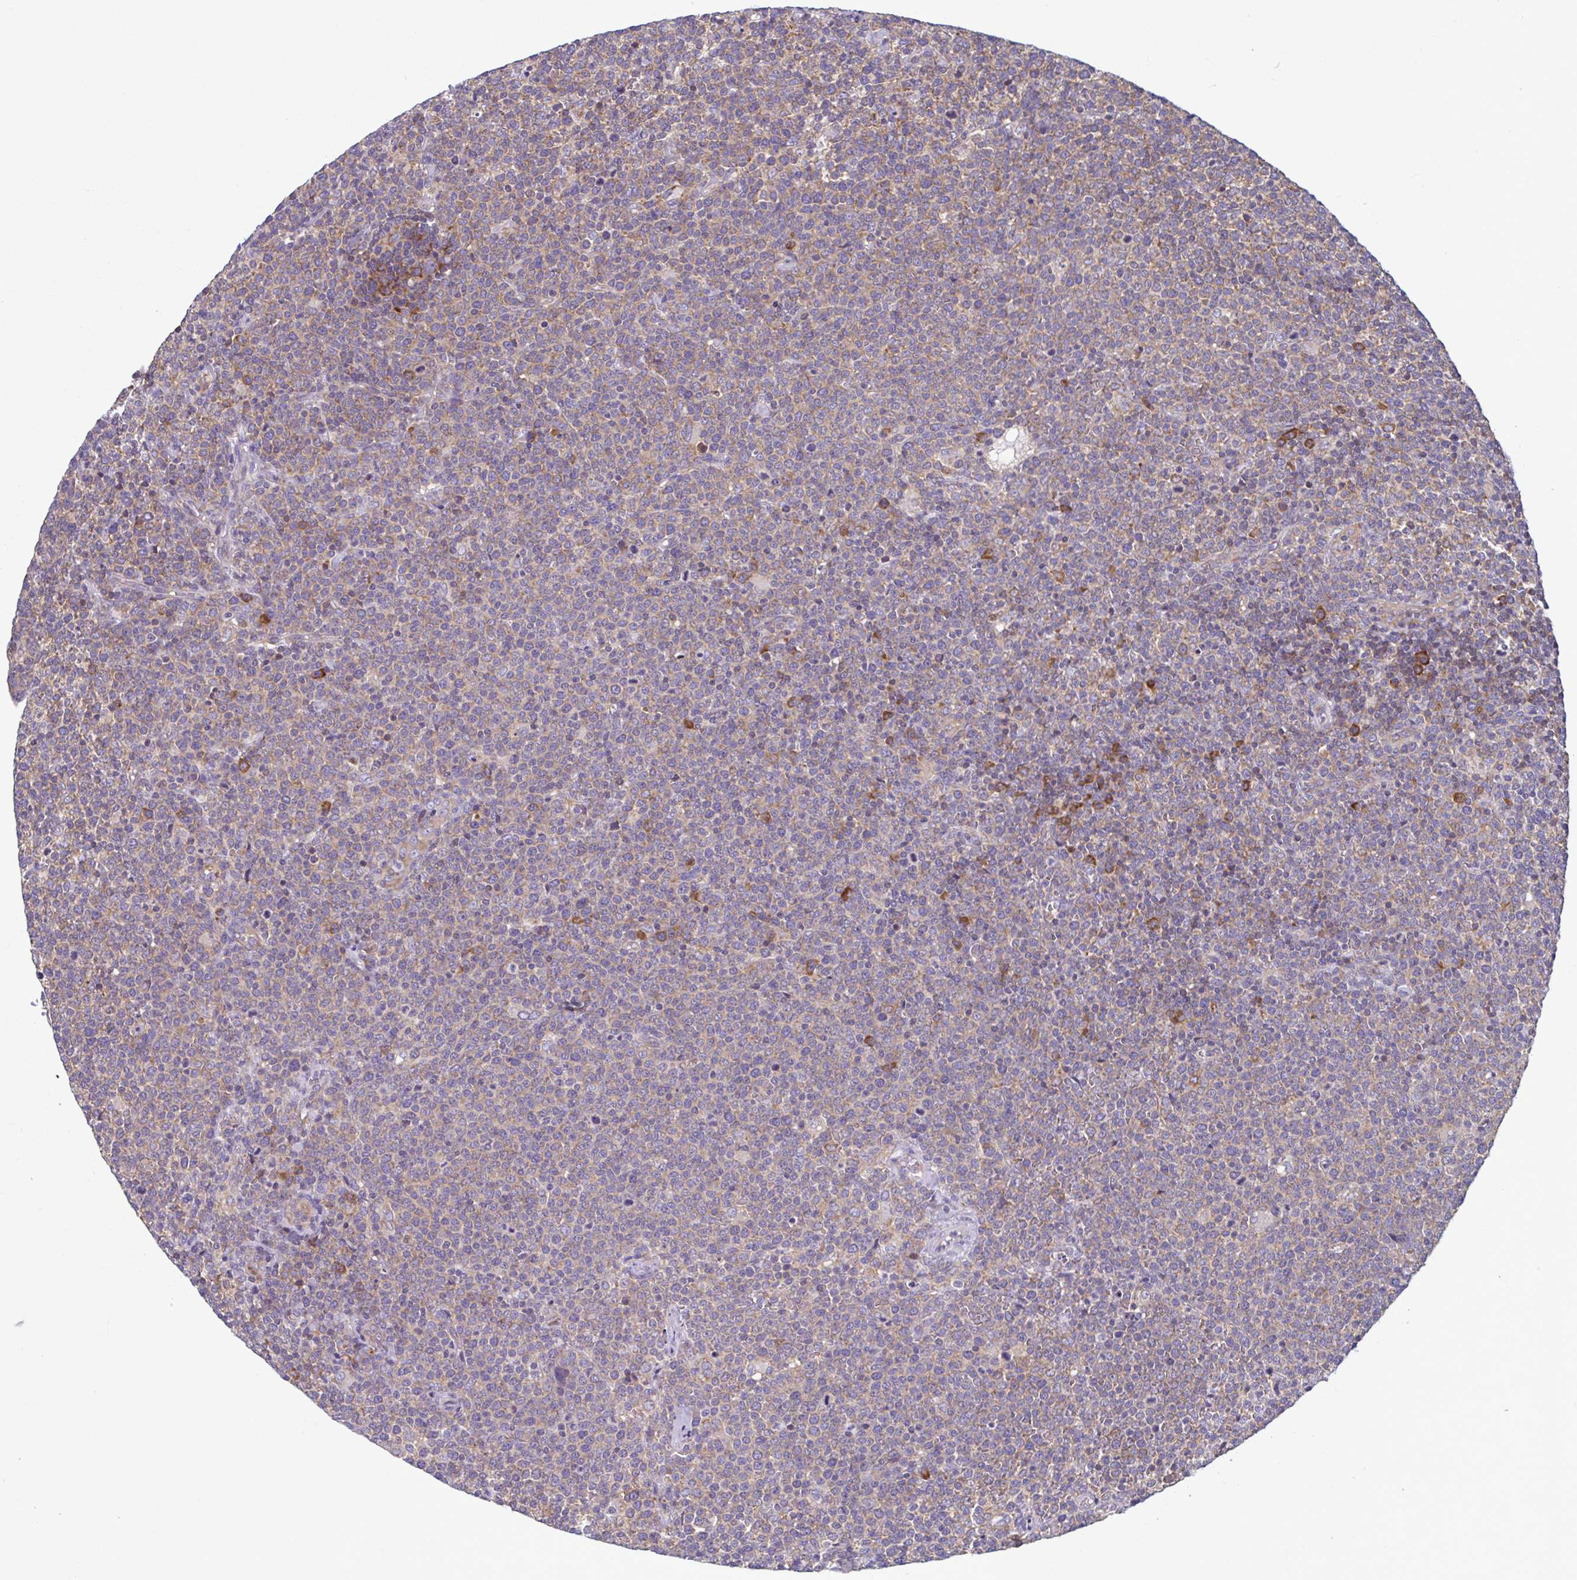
{"staining": {"intensity": "weak", "quantity": "<25%", "location": "cytoplasmic/membranous"}, "tissue": "lymphoma", "cell_type": "Tumor cells", "image_type": "cancer", "snomed": [{"axis": "morphology", "description": "Malignant lymphoma, non-Hodgkin's type, High grade"}, {"axis": "topography", "description": "Lymph node"}], "caption": "IHC histopathology image of human lymphoma stained for a protein (brown), which shows no expression in tumor cells. (DAB (3,3'-diaminobenzidine) immunohistochemistry (IHC) with hematoxylin counter stain).", "gene": "RPS16", "patient": {"sex": "male", "age": 61}}